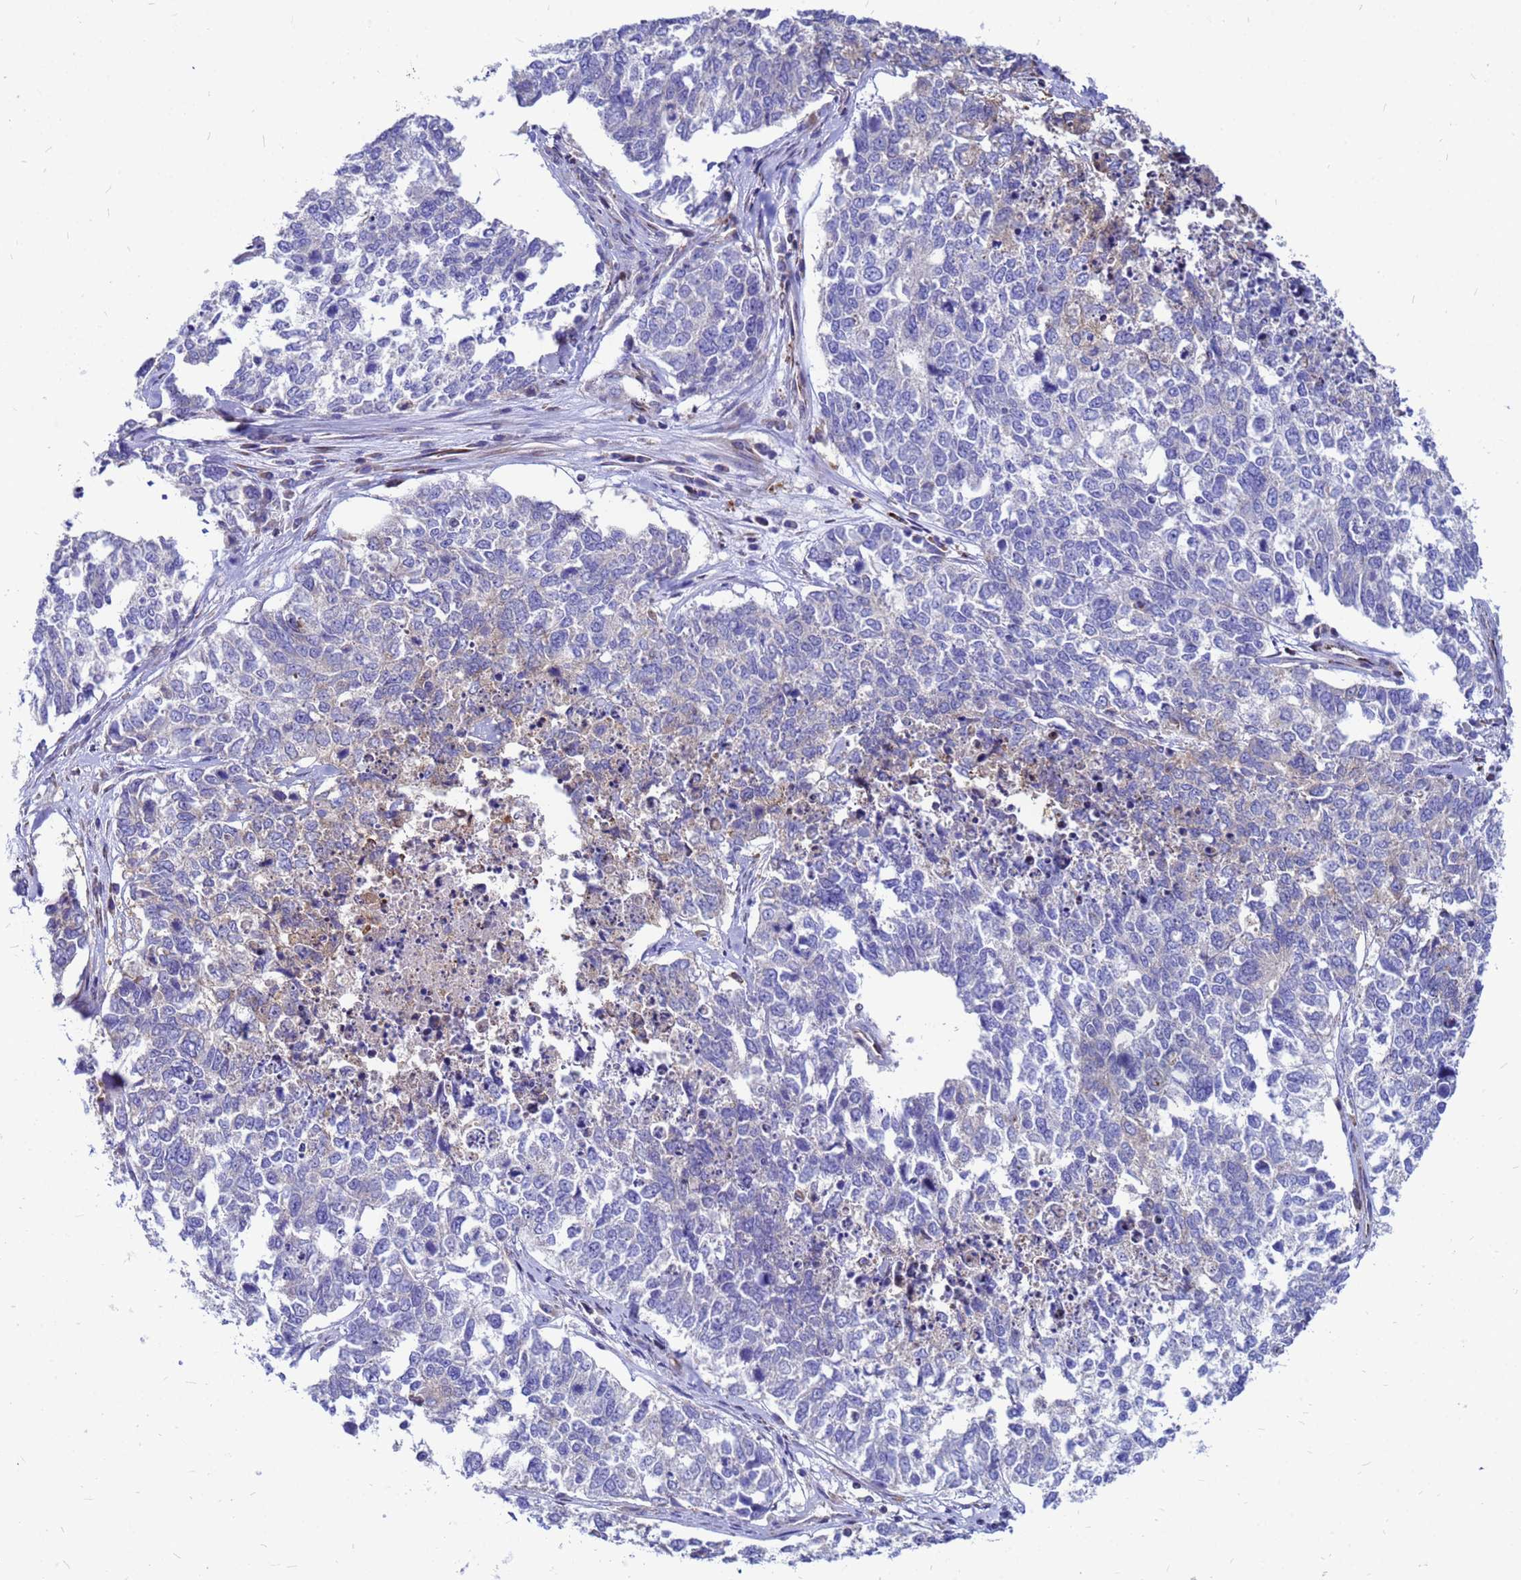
{"staining": {"intensity": "negative", "quantity": "none", "location": "none"}, "tissue": "cervical cancer", "cell_type": "Tumor cells", "image_type": "cancer", "snomed": [{"axis": "morphology", "description": "Squamous cell carcinoma, NOS"}, {"axis": "topography", "description": "Cervix"}], "caption": "Tumor cells are negative for protein expression in human cervical squamous cell carcinoma.", "gene": "FHIP1A", "patient": {"sex": "female", "age": 63}}